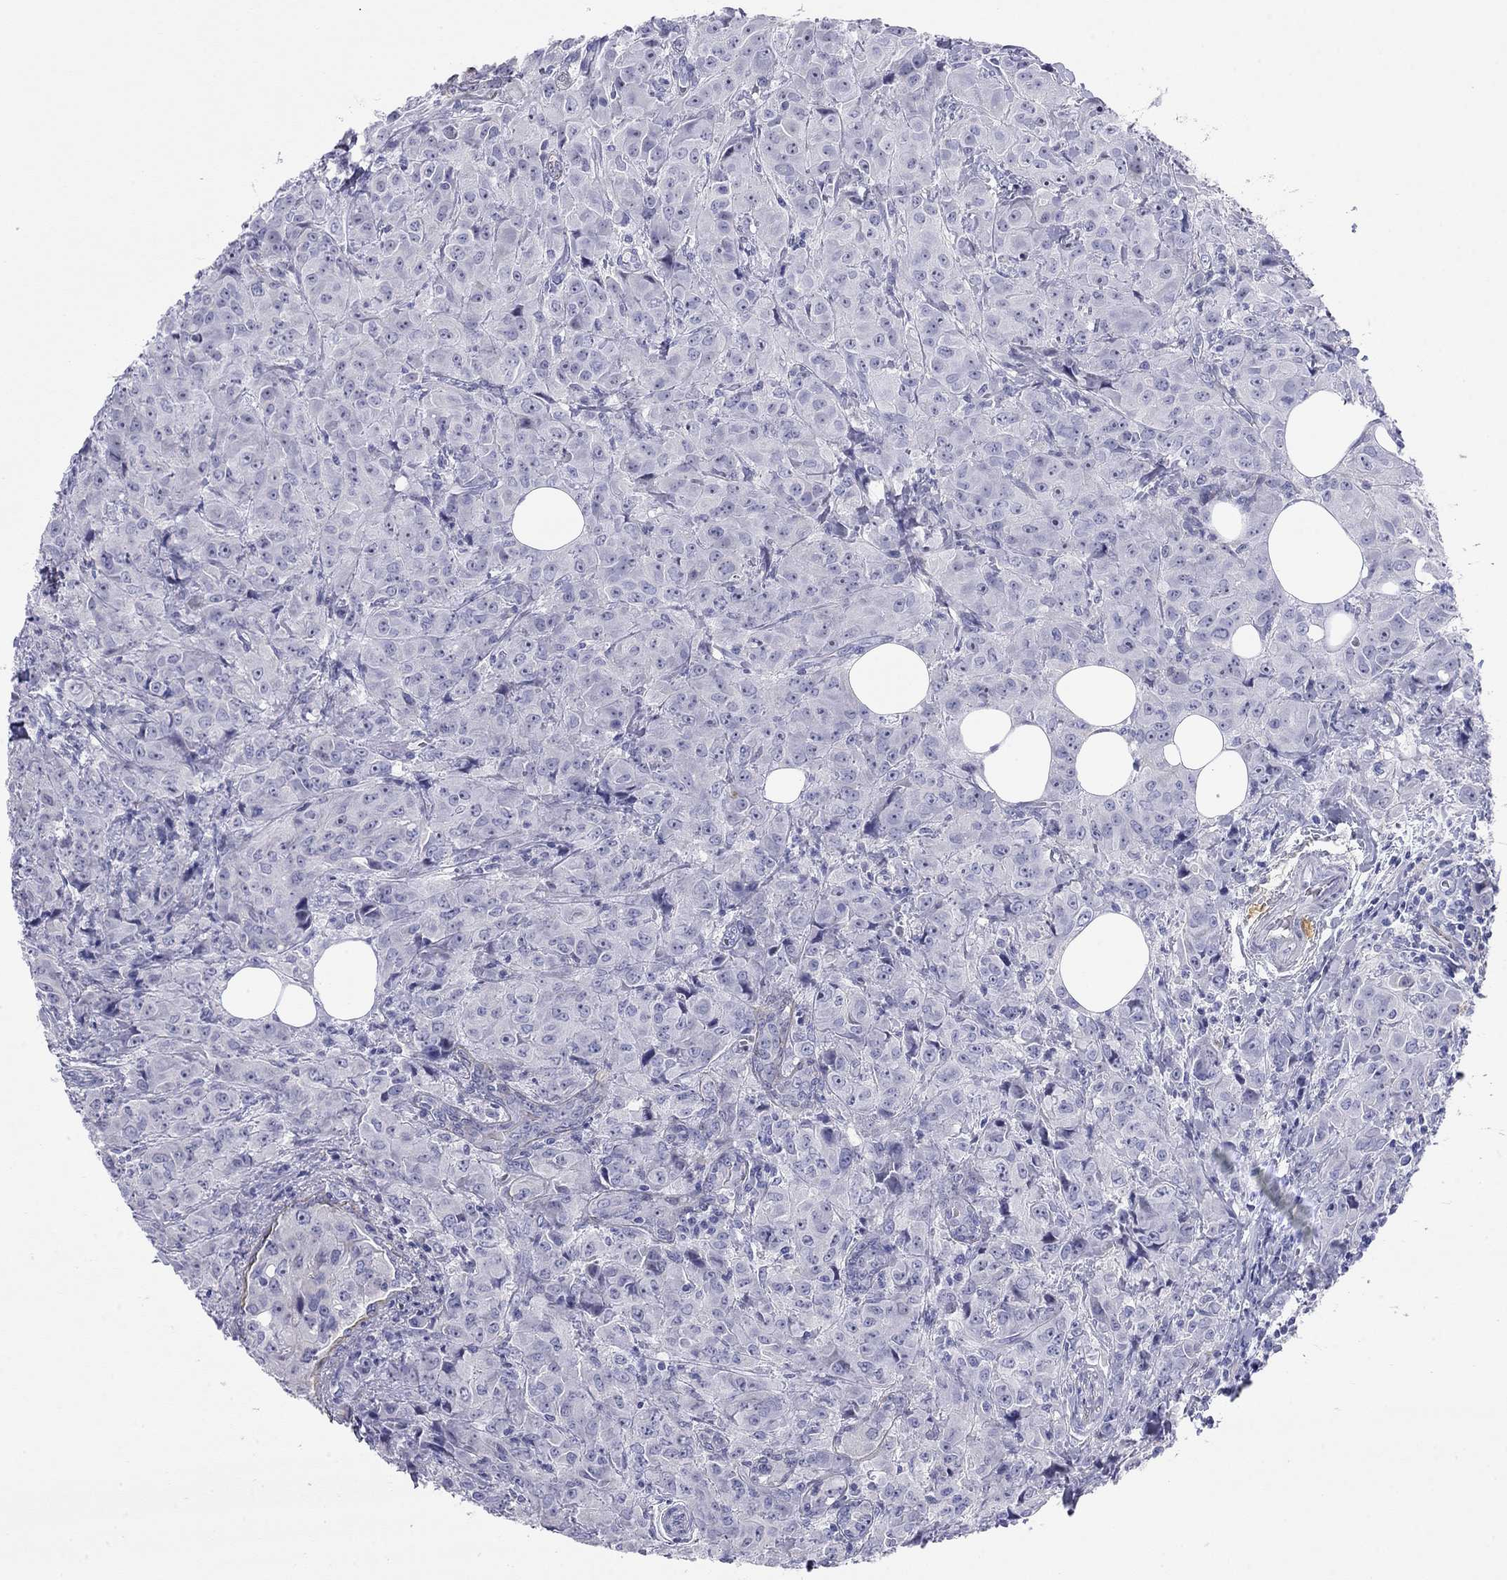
{"staining": {"intensity": "negative", "quantity": "none", "location": "none"}, "tissue": "breast cancer", "cell_type": "Tumor cells", "image_type": "cancer", "snomed": [{"axis": "morphology", "description": "Duct carcinoma"}, {"axis": "topography", "description": "Breast"}], "caption": "IHC histopathology image of neoplastic tissue: human breast cancer stained with DAB reveals no significant protein staining in tumor cells.", "gene": "CMYA5", "patient": {"sex": "female", "age": 43}}